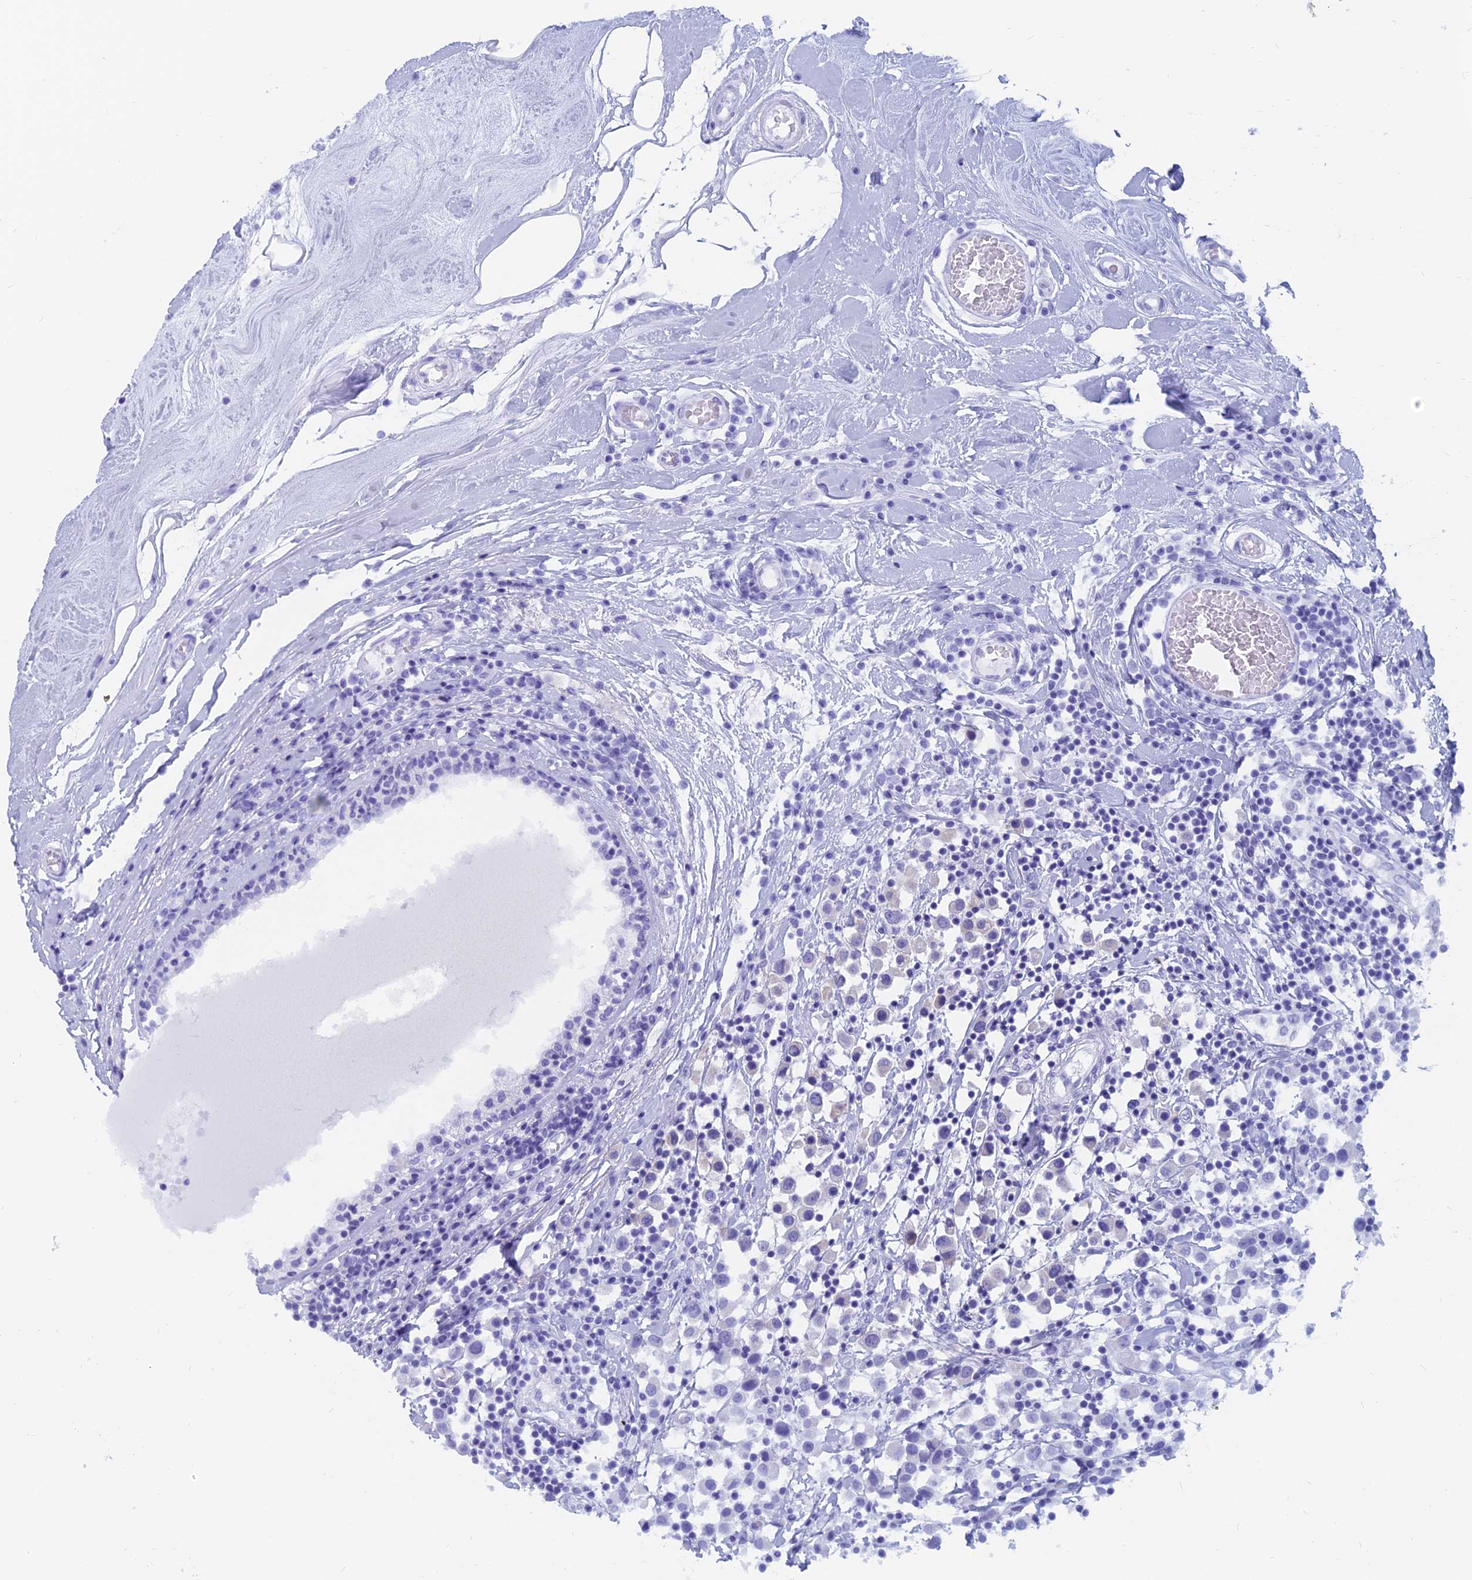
{"staining": {"intensity": "negative", "quantity": "none", "location": "none"}, "tissue": "breast cancer", "cell_type": "Tumor cells", "image_type": "cancer", "snomed": [{"axis": "morphology", "description": "Duct carcinoma"}, {"axis": "topography", "description": "Breast"}], "caption": "Breast intraductal carcinoma was stained to show a protein in brown. There is no significant expression in tumor cells.", "gene": "CAPS", "patient": {"sex": "female", "age": 61}}